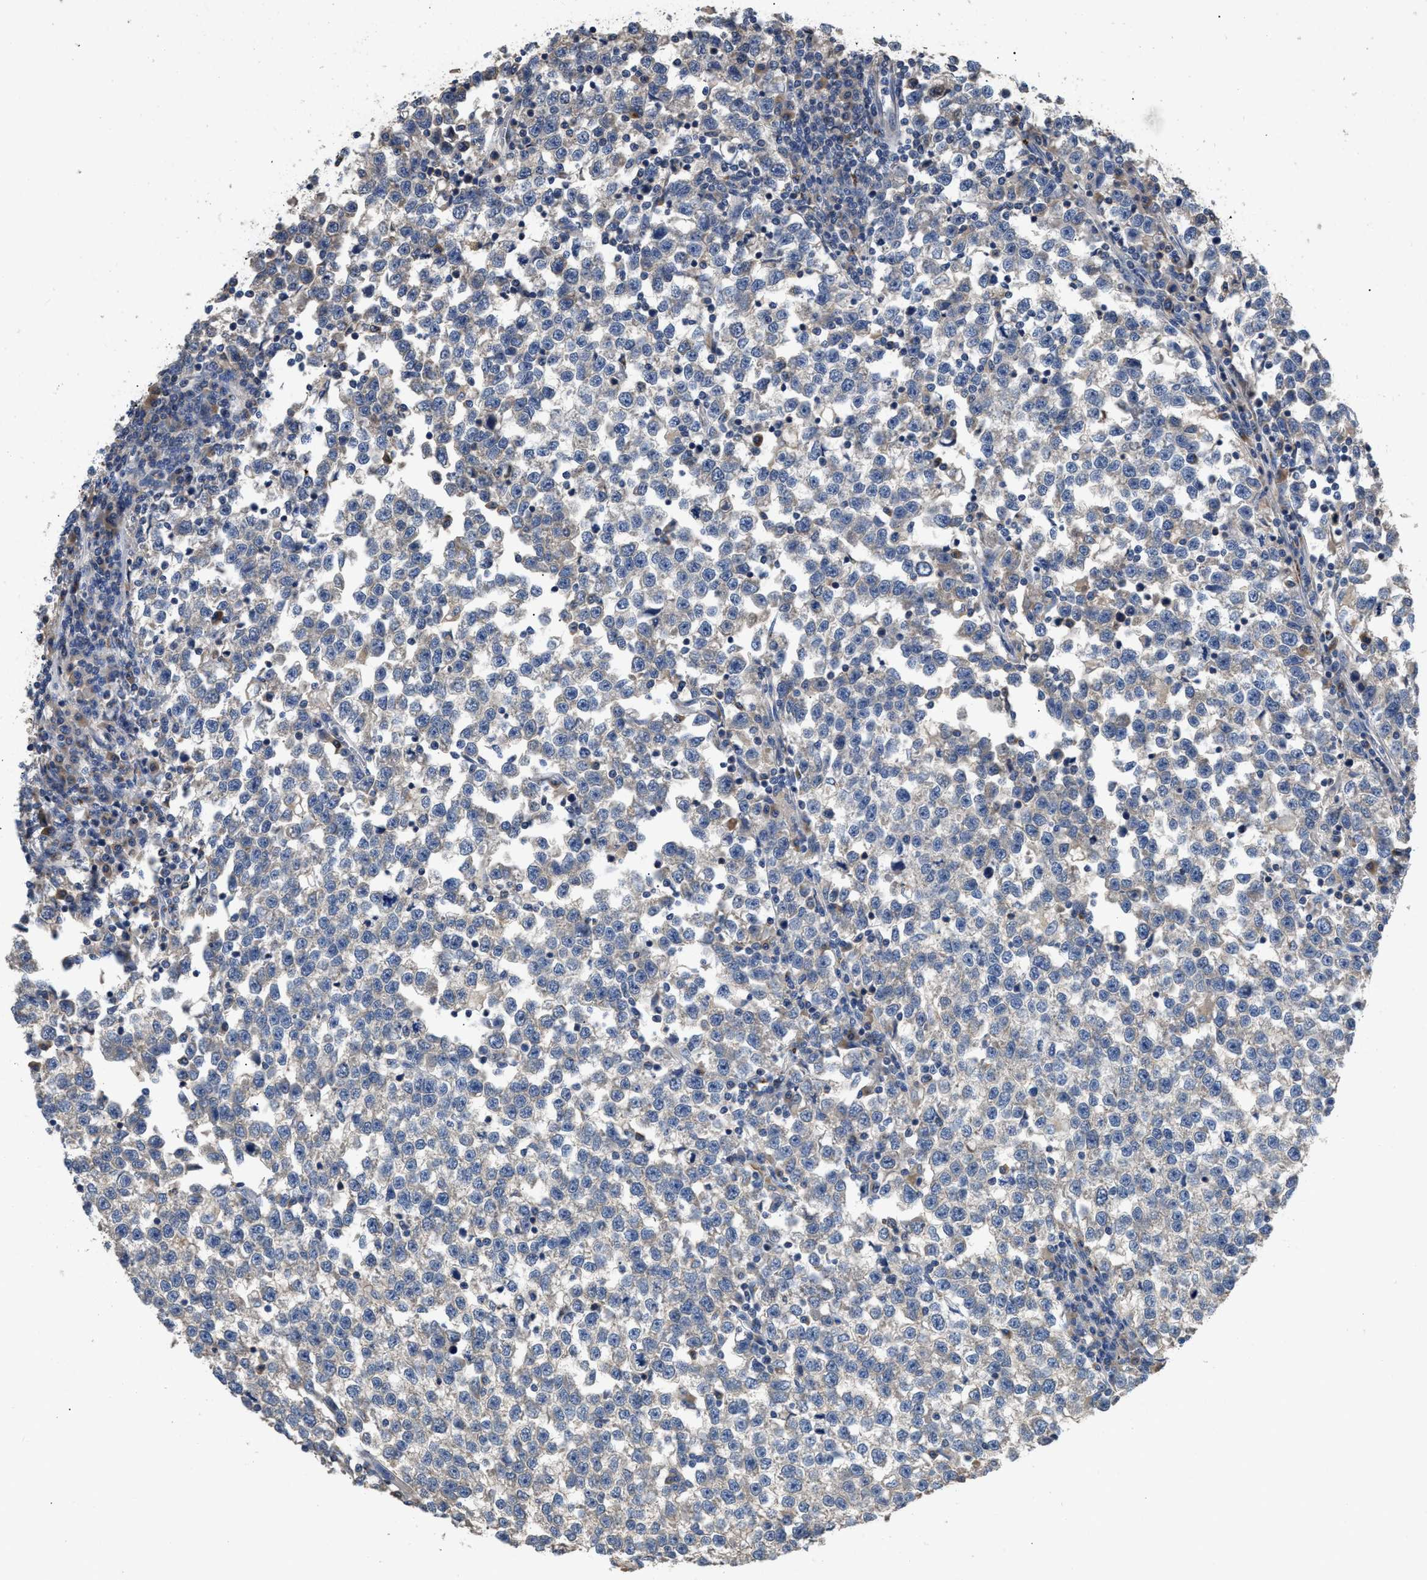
{"staining": {"intensity": "negative", "quantity": "none", "location": "none"}, "tissue": "testis cancer", "cell_type": "Tumor cells", "image_type": "cancer", "snomed": [{"axis": "morphology", "description": "Normal tissue, NOS"}, {"axis": "morphology", "description": "Seminoma, NOS"}, {"axis": "topography", "description": "Testis"}], "caption": "An image of human testis cancer (seminoma) is negative for staining in tumor cells.", "gene": "SIK2", "patient": {"sex": "male", "age": 43}}